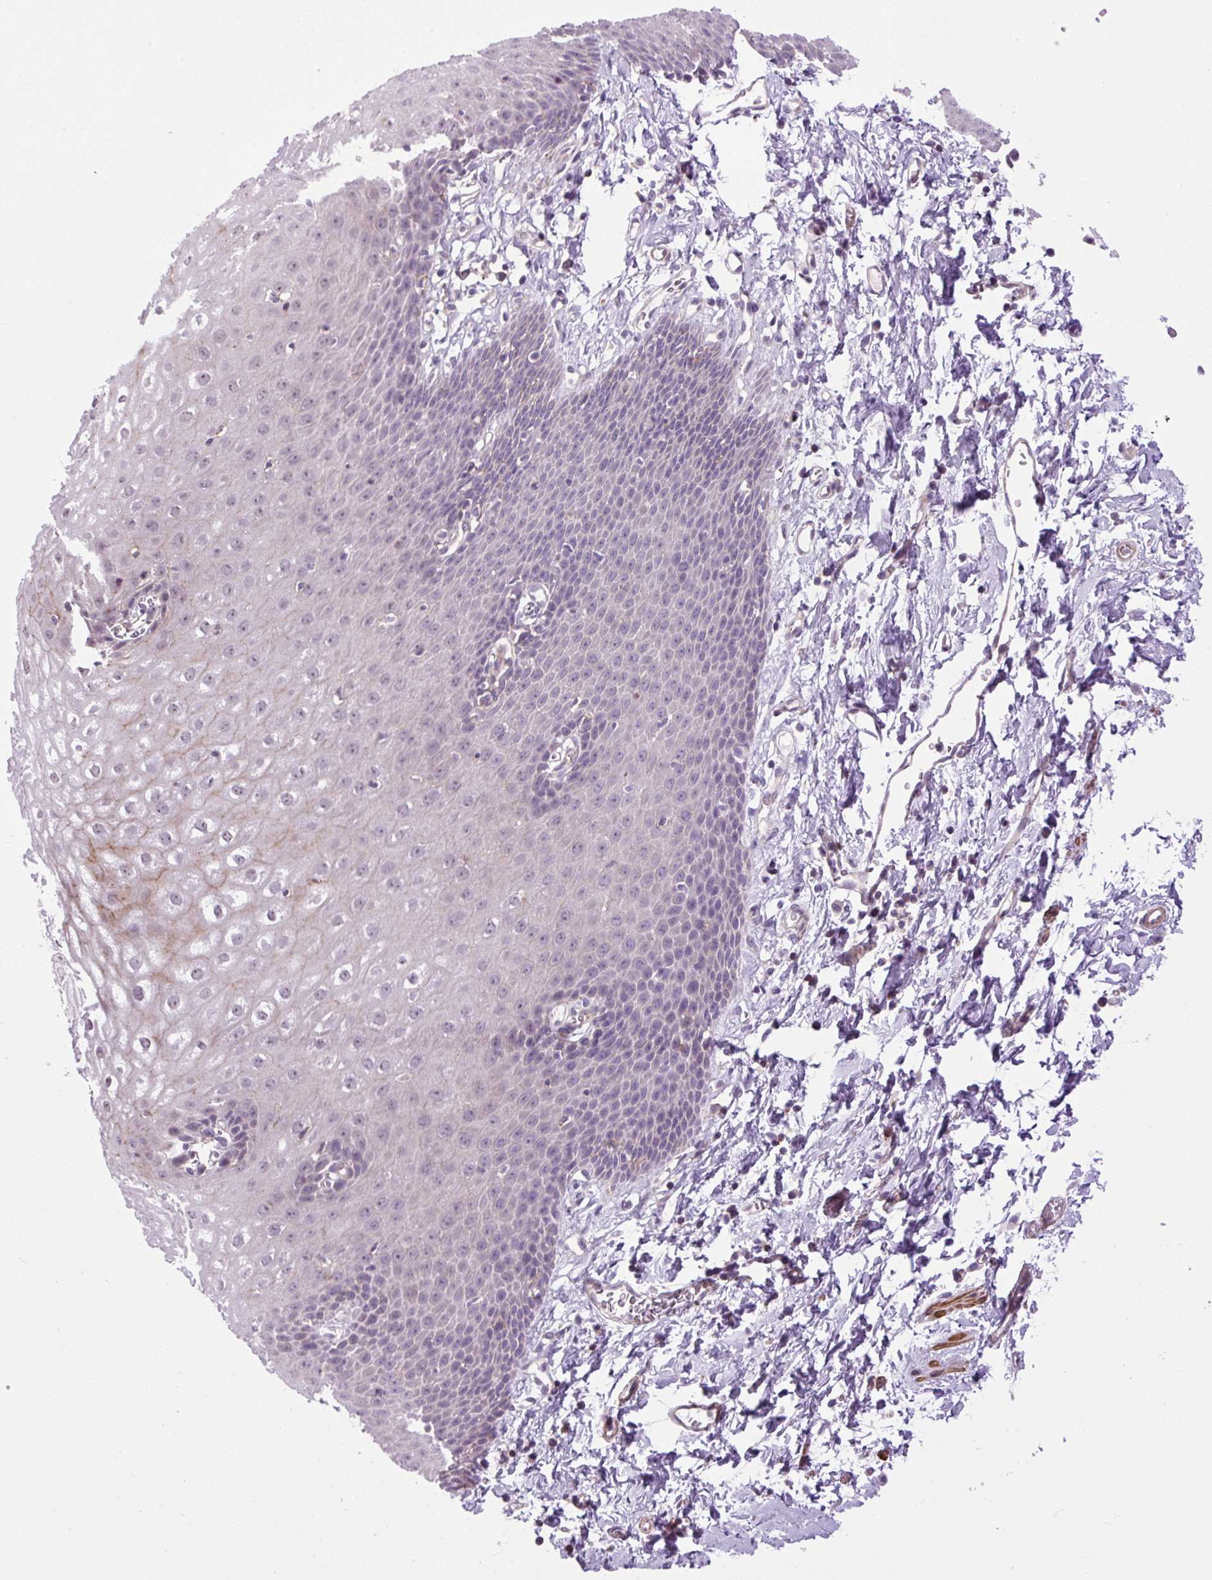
{"staining": {"intensity": "negative", "quantity": "none", "location": "none"}, "tissue": "esophagus", "cell_type": "Squamous epithelial cells", "image_type": "normal", "snomed": [{"axis": "morphology", "description": "Normal tissue, NOS"}, {"axis": "topography", "description": "Esophagus"}], "caption": "This is an IHC photomicrograph of normal esophagus. There is no positivity in squamous epithelial cells.", "gene": "ZNF197", "patient": {"sex": "male", "age": 70}}